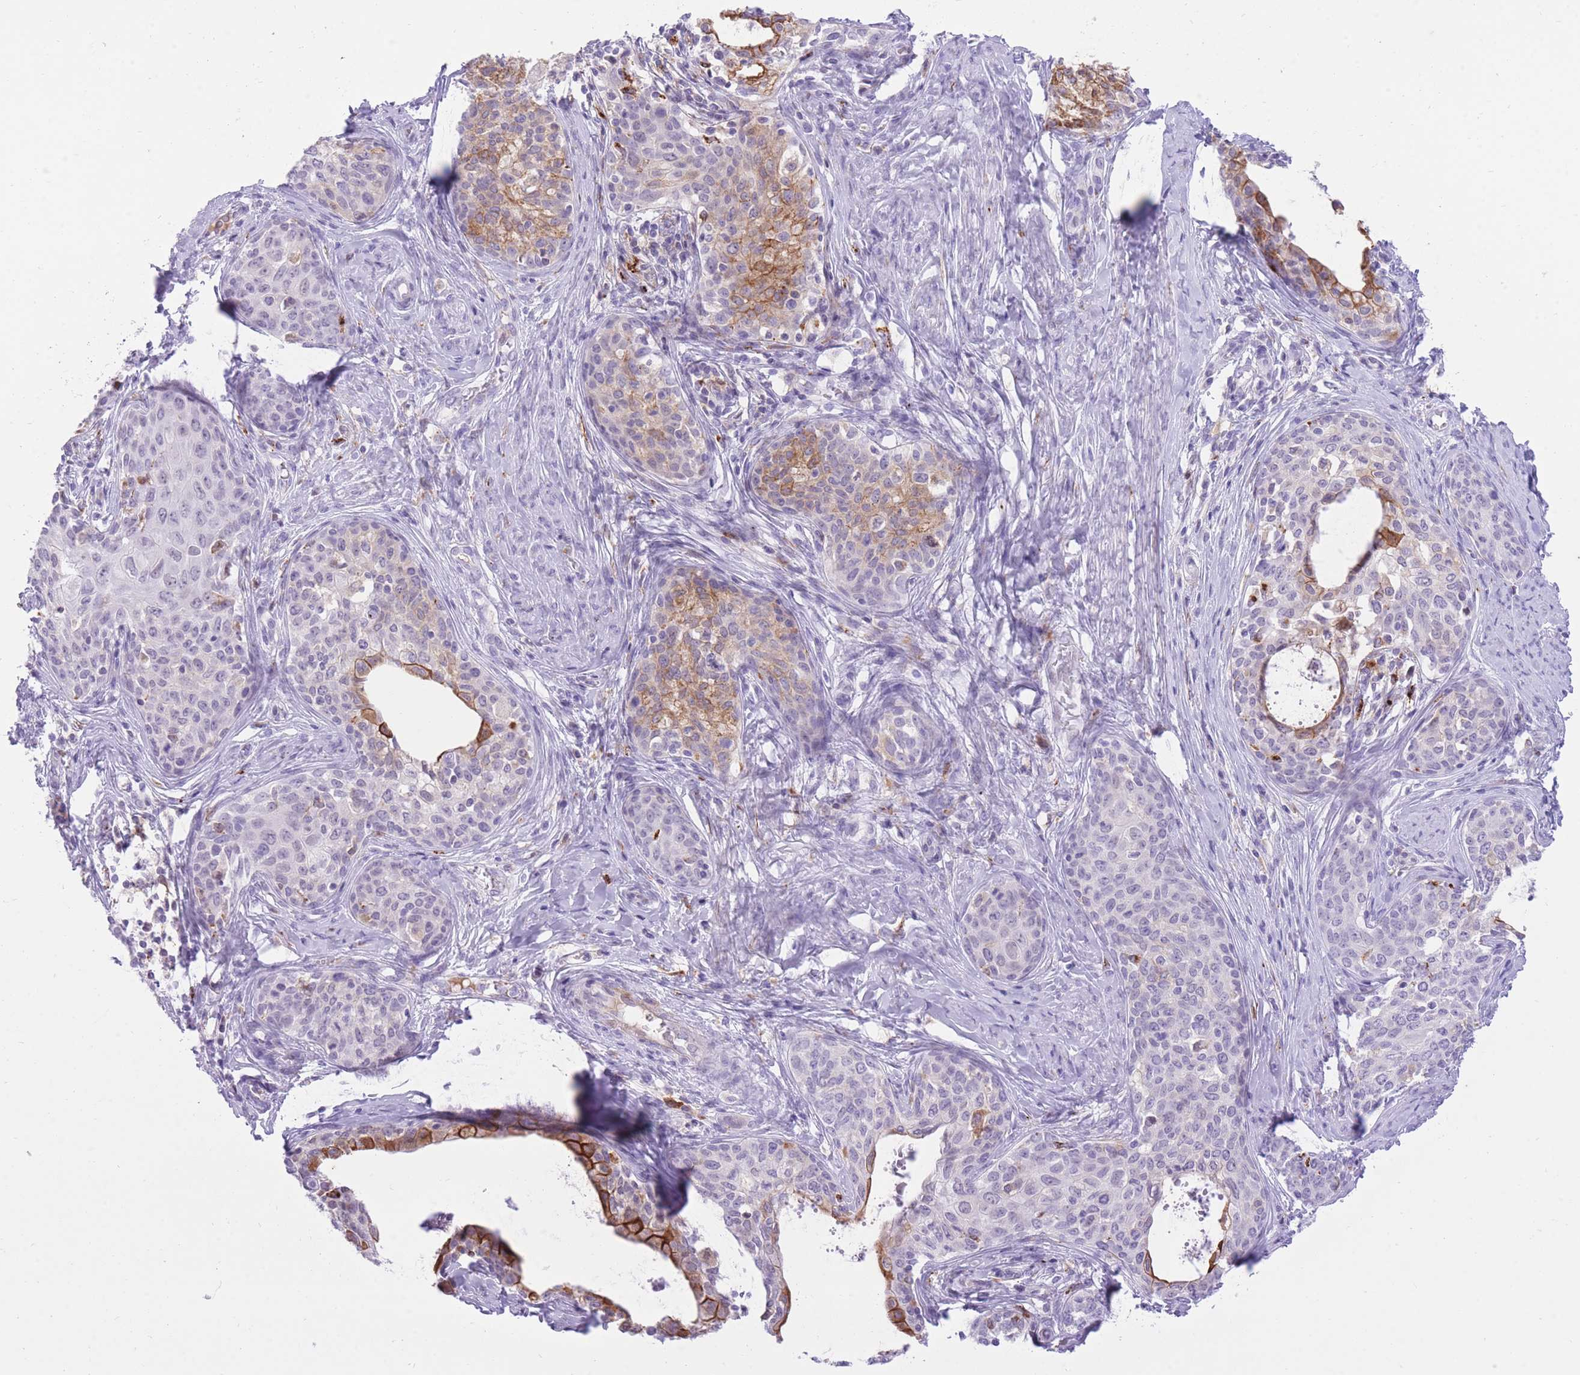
{"staining": {"intensity": "moderate", "quantity": "<25%", "location": "cytoplasmic/membranous"}, "tissue": "cervical cancer", "cell_type": "Tumor cells", "image_type": "cancer", "snomed": [{"axis": "morphology", "description": "Squamous cell carcinoma, NOS"}, {"axis": "morphology", "description": "Adenocarcinoma, NOS"}, {"axis": "topography", "description": "Cervix"}], "caption": "This micrograph reveals immunohistochemistry (IHC) staining of human squamous cell carcinoma (cervical), with low moderate cytoplasmic/membranous staining in approximately <25% of tumor cells.", "gene": "MEIS3", "patient": {"sex": "female", "age": 52}}